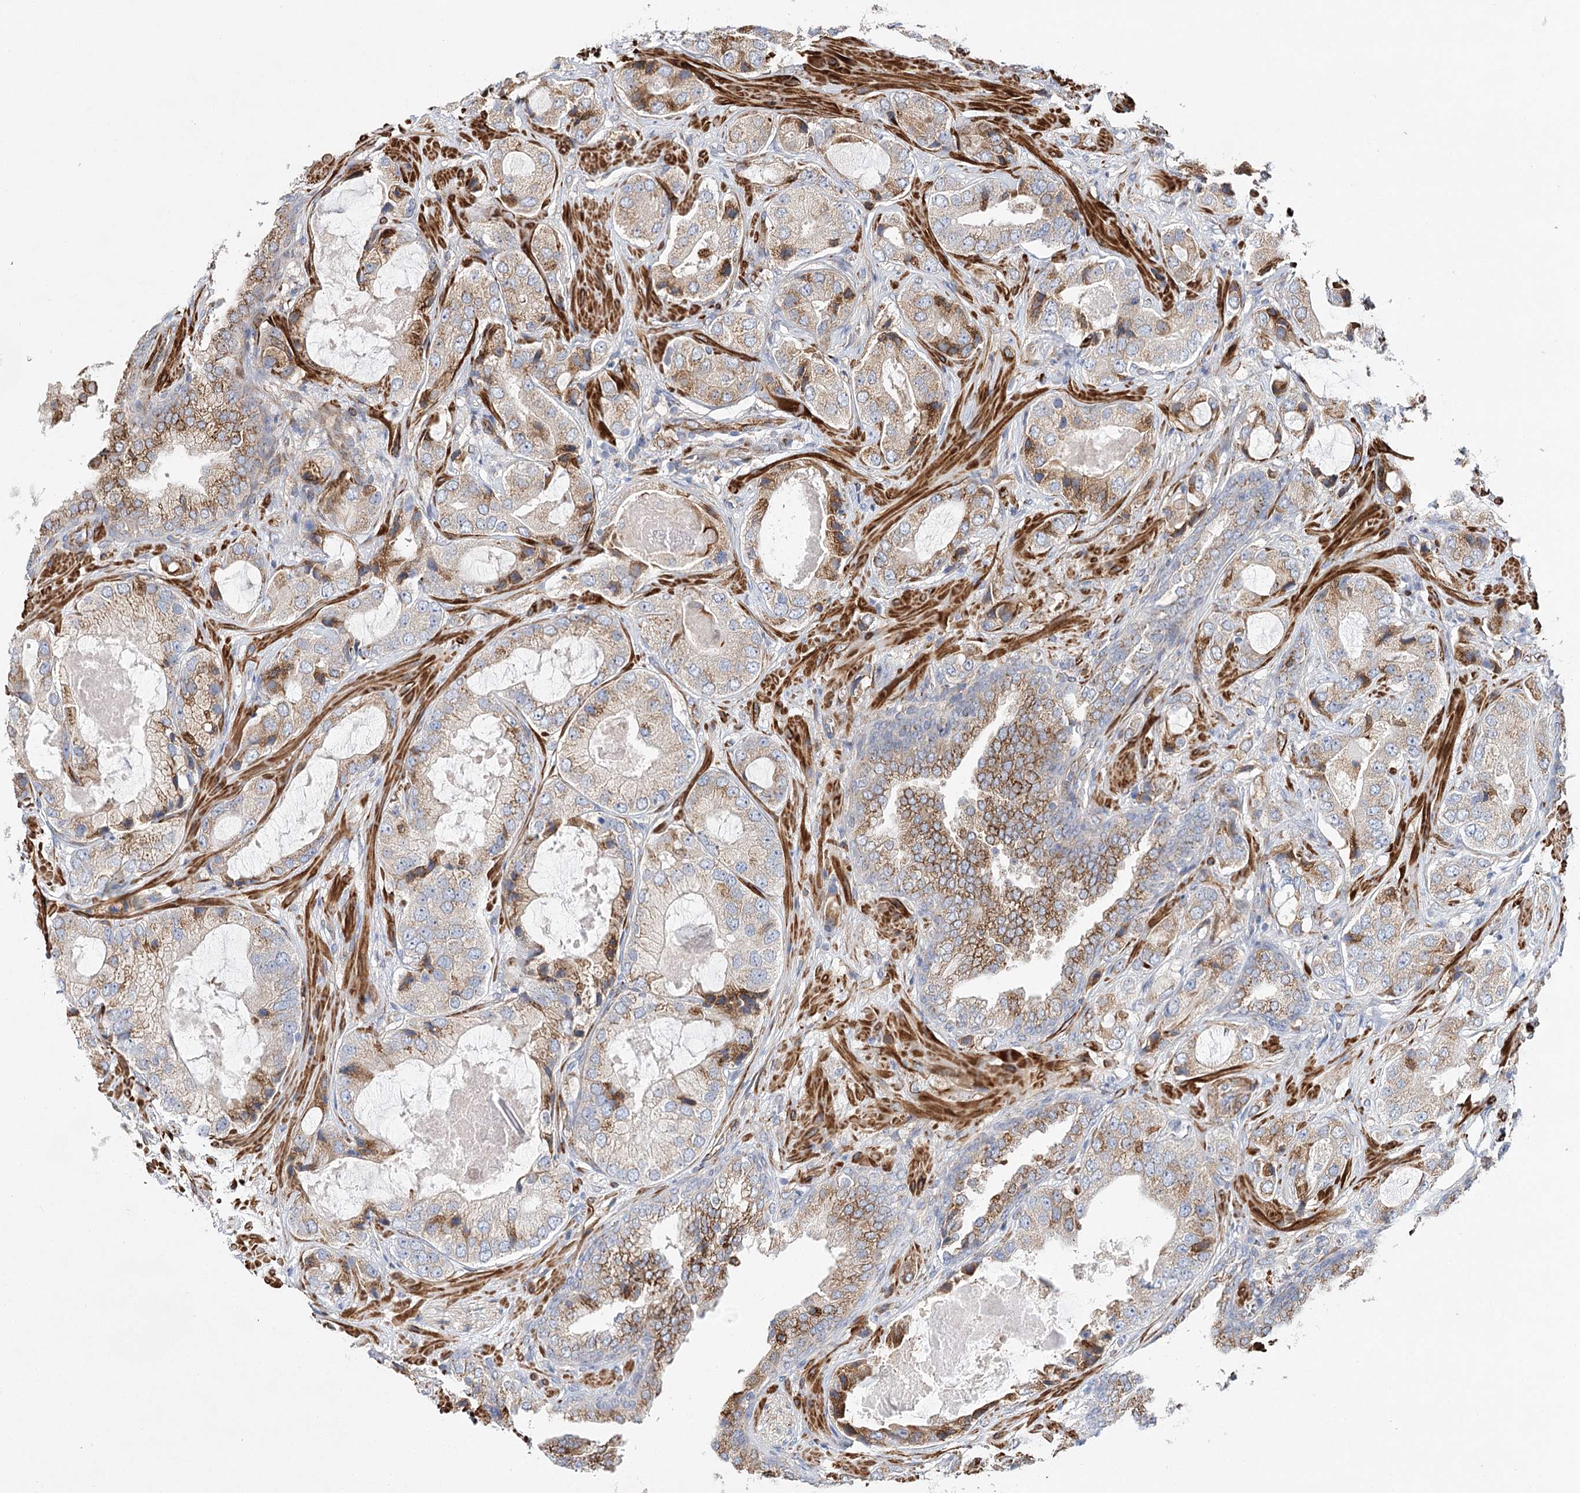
{"staining": {"intensity": "moderate", "quantity": ">75%", "location": "cytoplasmic/membranous"}, "tissue": "prostate cancer", "cell_type": "Tumor cells", "image_type": "cancer", "snomed": [{"axis": "morphology", "description": "Normal tissue, NOS"}, {"axis": "morphology", "description": "Adenocarcinoma, High grade"}, {"axis": "topography", "description": "Prostate"}, {"axis": "topography", "description": "Peripheral nerve tissue"}], "caption": "Immunohistochemical staining of prostate cancer displays medium levels of moderate cytoplasmic/membranous positivity in approximately >75% of tumor cells. (brown staining indicates protein expression, while blue staining denotes nuclei).", "gene": "ABRAXAS2", "patient": {"sex": "male", "age": 59}}